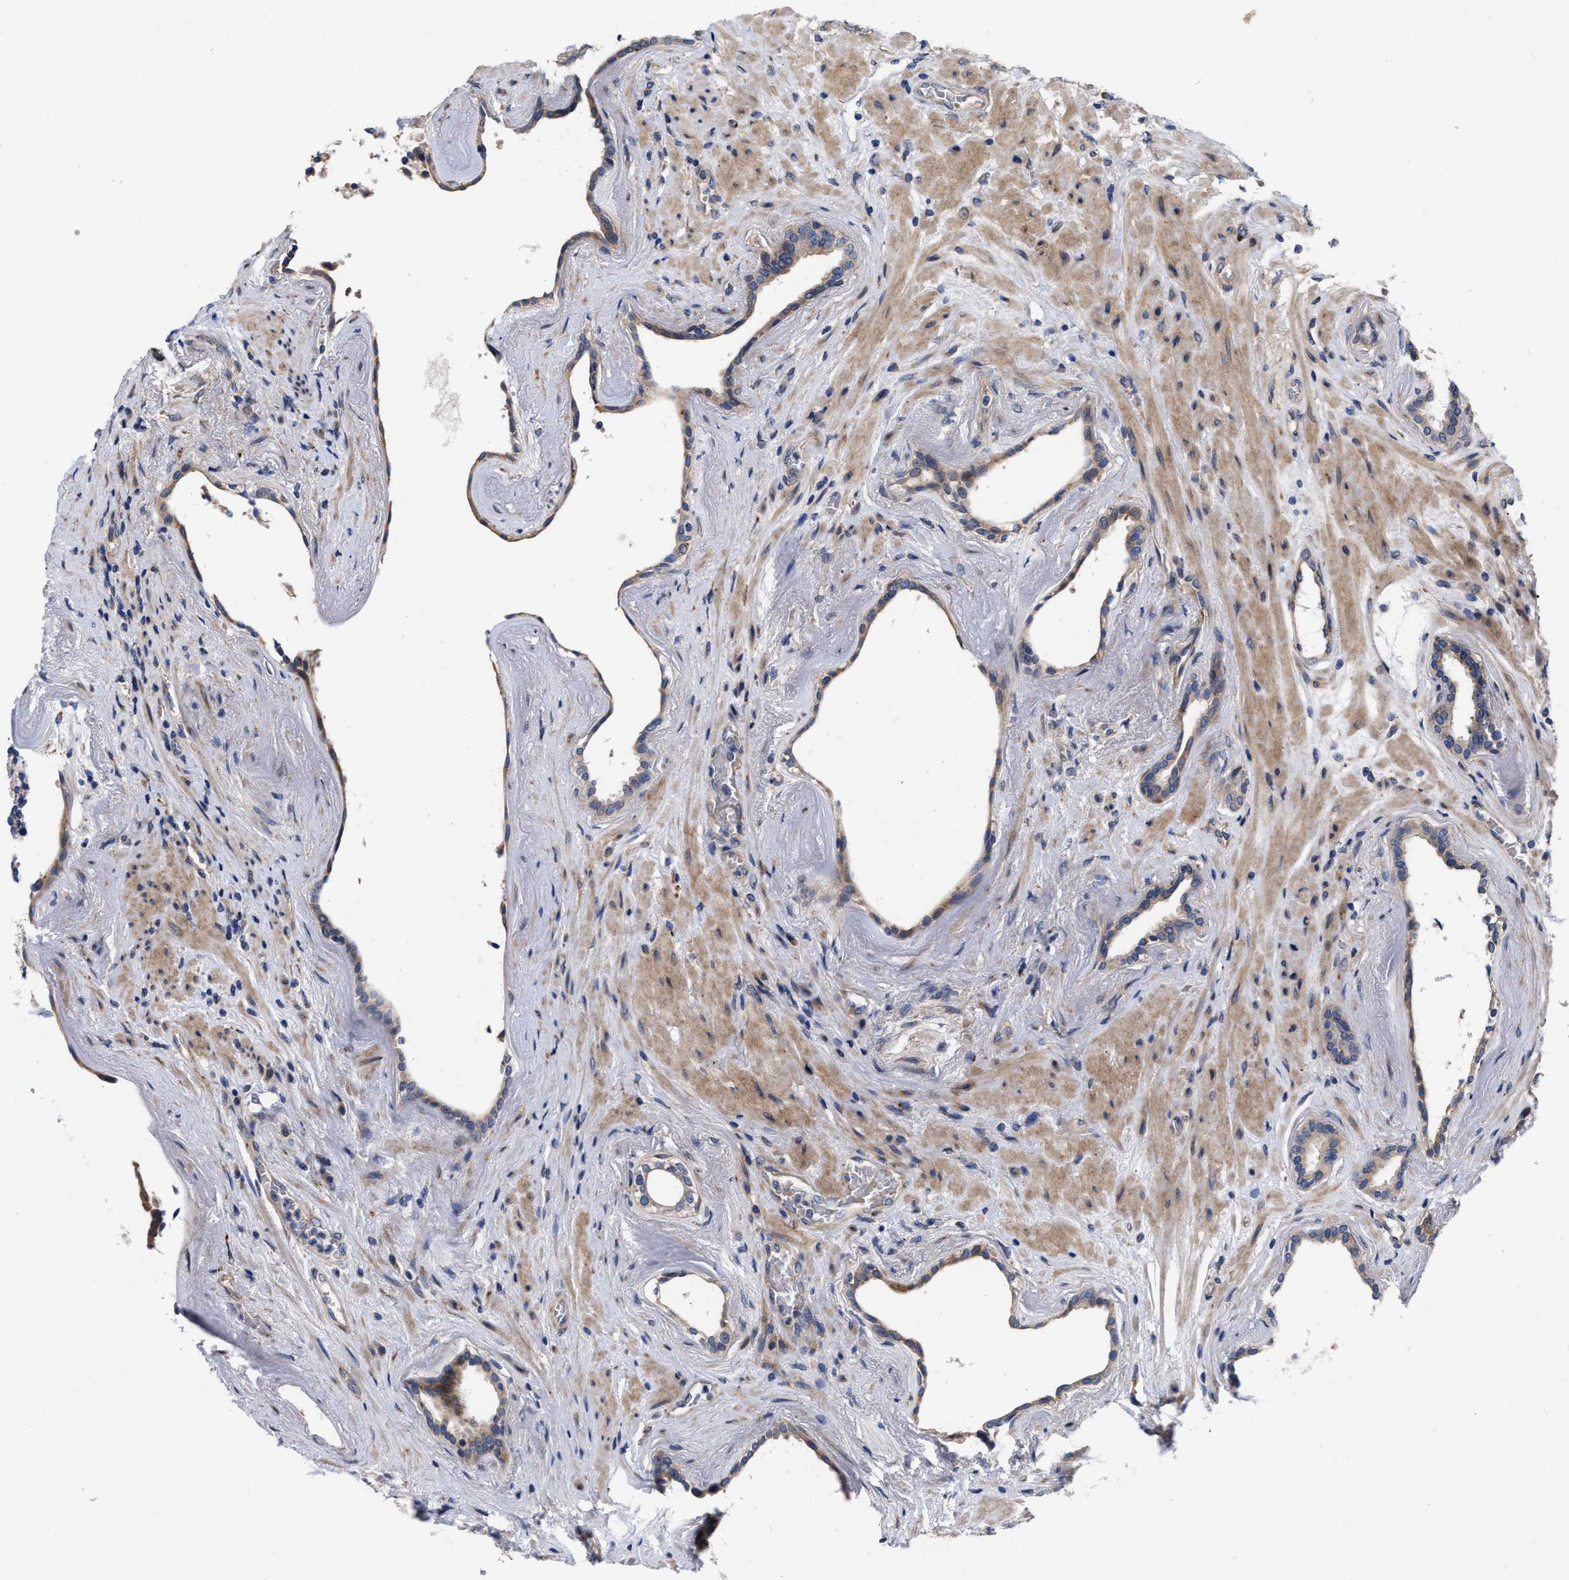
{"staining": {"intensity": "weak", "quantity": "25%-75%", "location": "cytoplasmic/membranous"}, "tissue": "prostate cancer", "cell_type": "Tumor cells", "image_type": "cancer", "snomed": [{"axis": "morphology", "description": "Adenocarcinoma, High grade"}, {"axis": "topography", "description": "Prostate"}], "caption": "A brown stain highlights weak cytoplasmic/membranous expression of a protein in prostate cancer (high-grade adenocarcinoma) tumor cells.", "gene": "MLST8", "patient": {"sex": "male", "age": 61}}